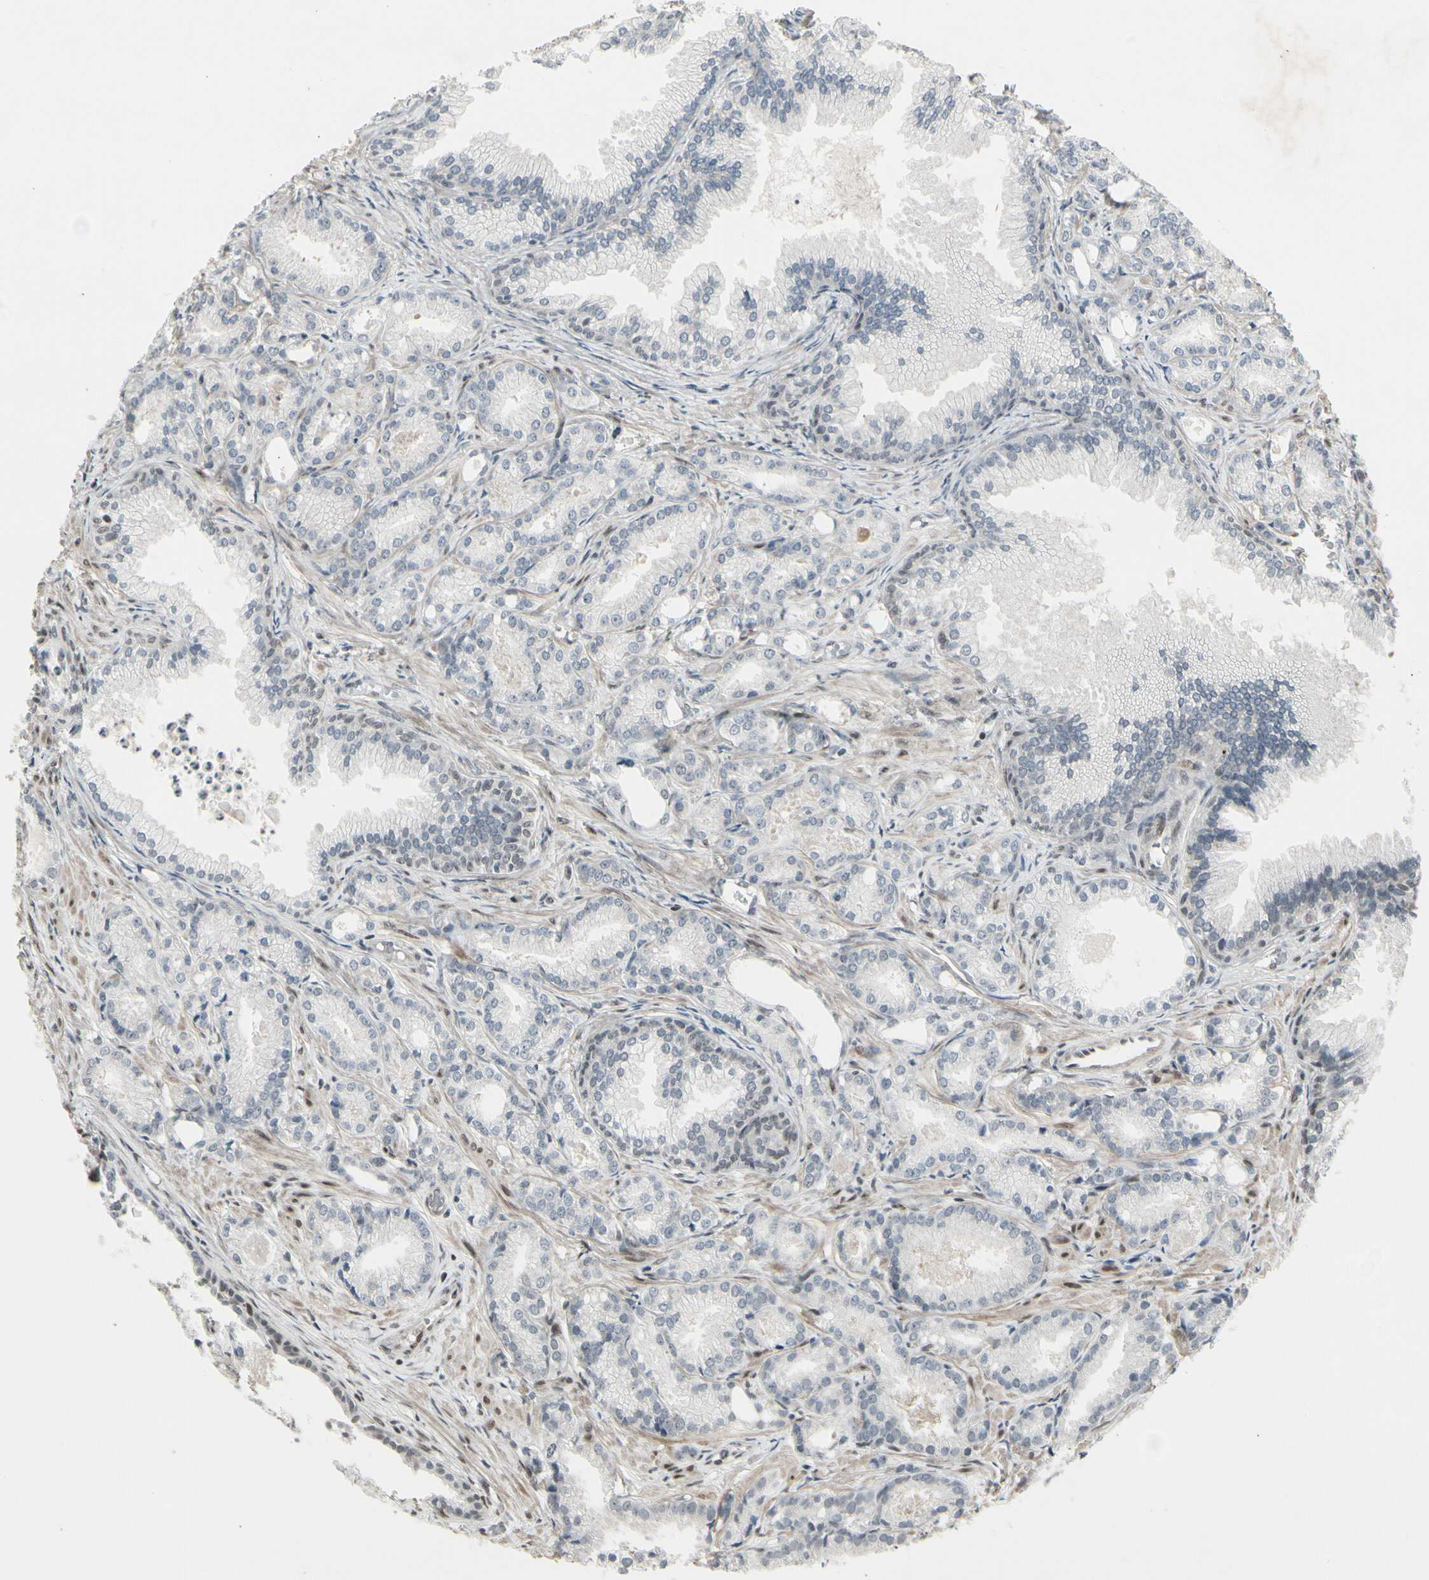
{"staining": {"intensity": "negative", "quantity": "none", "location": "none"}, "tissue": "prostate cancer", "cell_type": "Tumor cells", "image_type": "cancer", "snomed": [{"axis": "morphology", "description": "Adenocarcinoma, Low grade"}, {"axis": "topography", "description": "Prostate"}], "caption": "Immunohistochemistry histopathology image of adenocarcinoma (low-grade) (prostate) stained for a protein (brown), which exhibits no expression in tumor cells. The staining was performed using DAB (3,3'-diaminobenzidine) to visualize the protein expression in brown, while the nuclei were stained in blue with hematoxylin (Magnification: 20x).", "gene": "FOXJ2", "patient": {"sex": "male", "age": 72}}